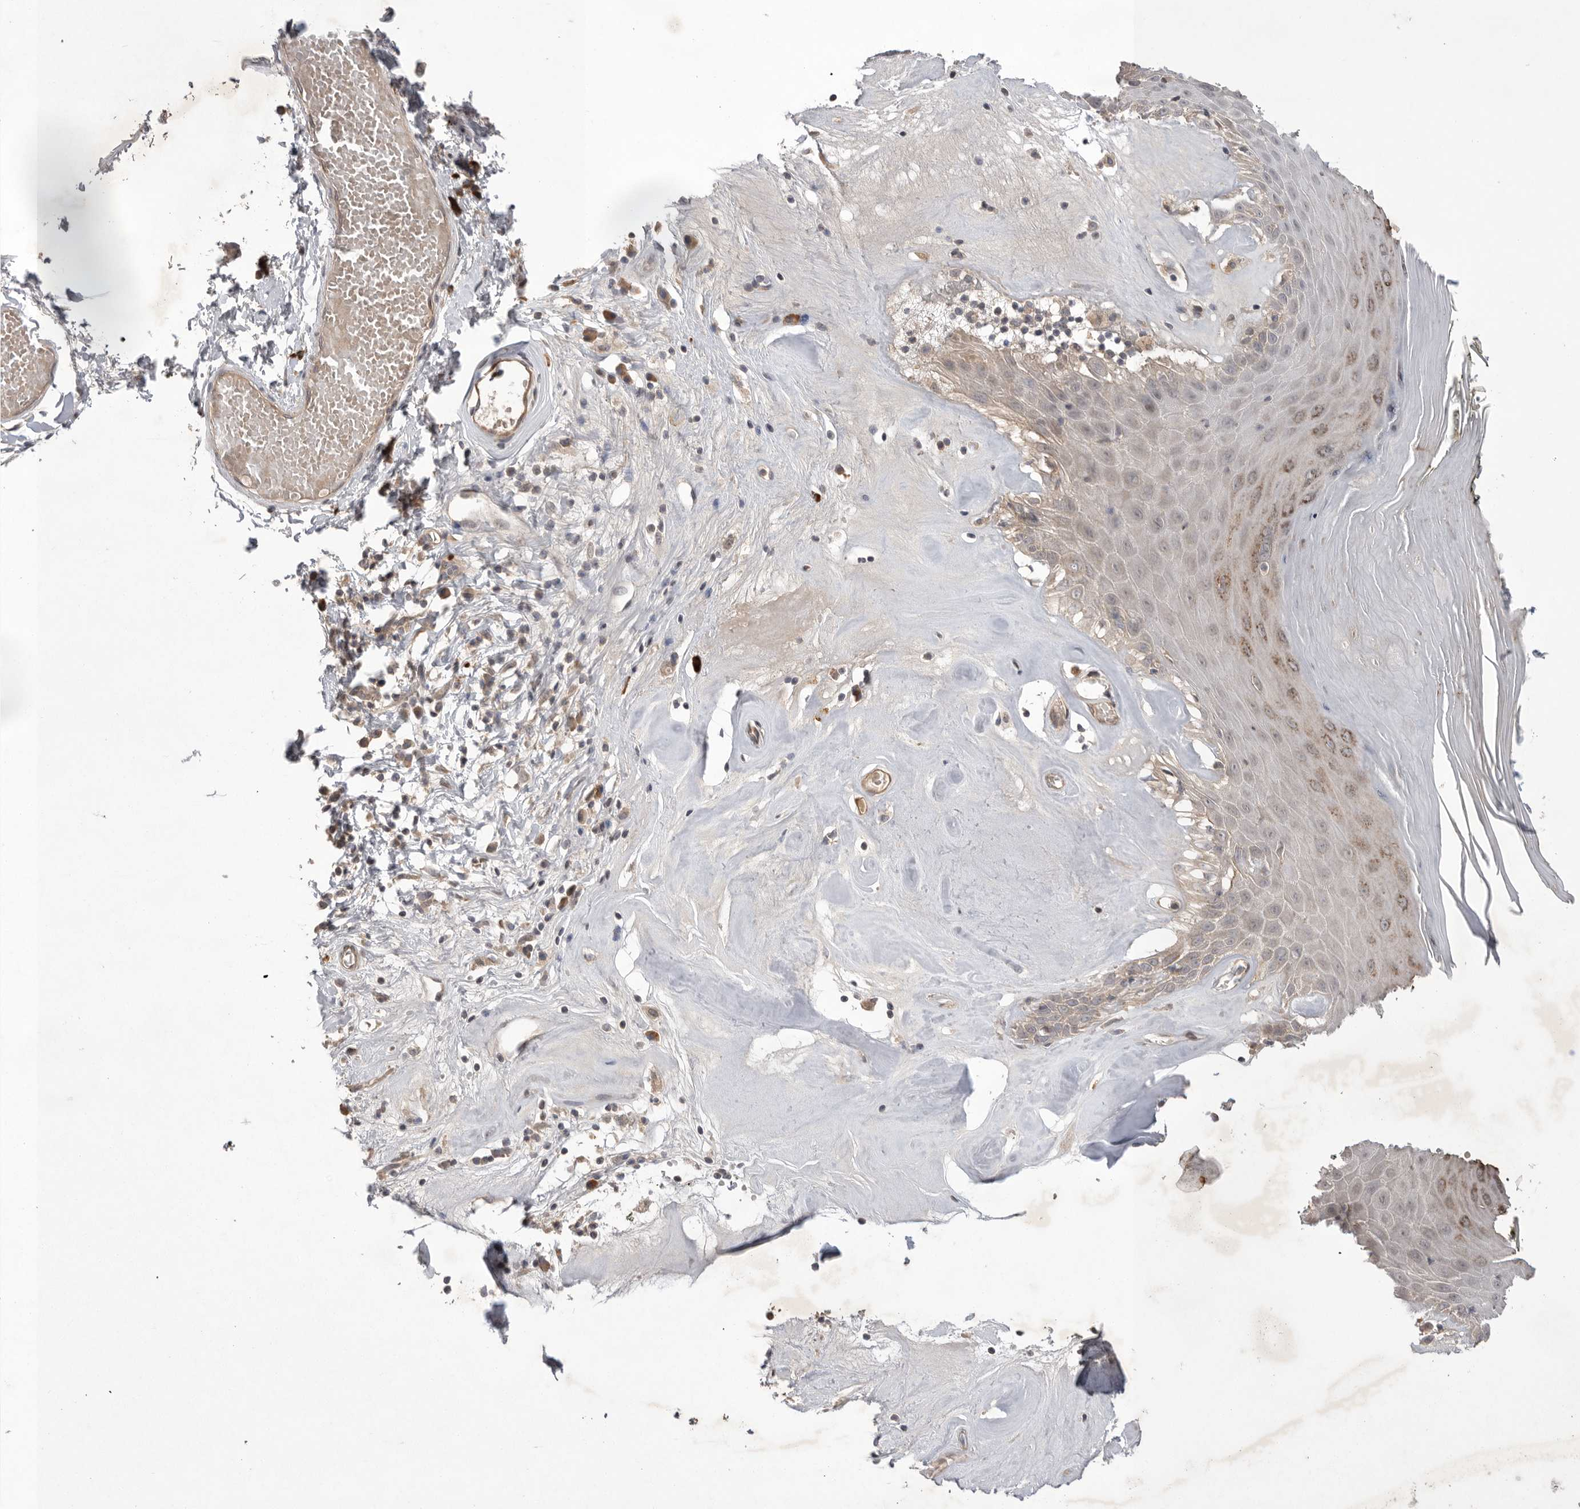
{"staining": {"intensity": "moderate", "quantity": "<25%", "location": "cytoplasmic/membranous"}, "tissue": "skin", "cell_type": "Epidermal cells", "image_type": "normal", "snomed": [{"axis": "morphology", "description": "Normal tissue, NOS"}, {"axis": "morphology", "description": "Inflammation, NOS"}, {"axis": "topography", "description": "Vulva"}], "caption": "Benign skin demonstrates moderate cytoplasmic/membranous expression in about <25% of epidermal cells, visualized by immunohistochemistry. (Stains: DAB in brown, nuclei in blue, Microscopy: brightfield microscopy at high magnification).", "gene": "NRCAM", "patient": {"sex": "female", "age": 84}}